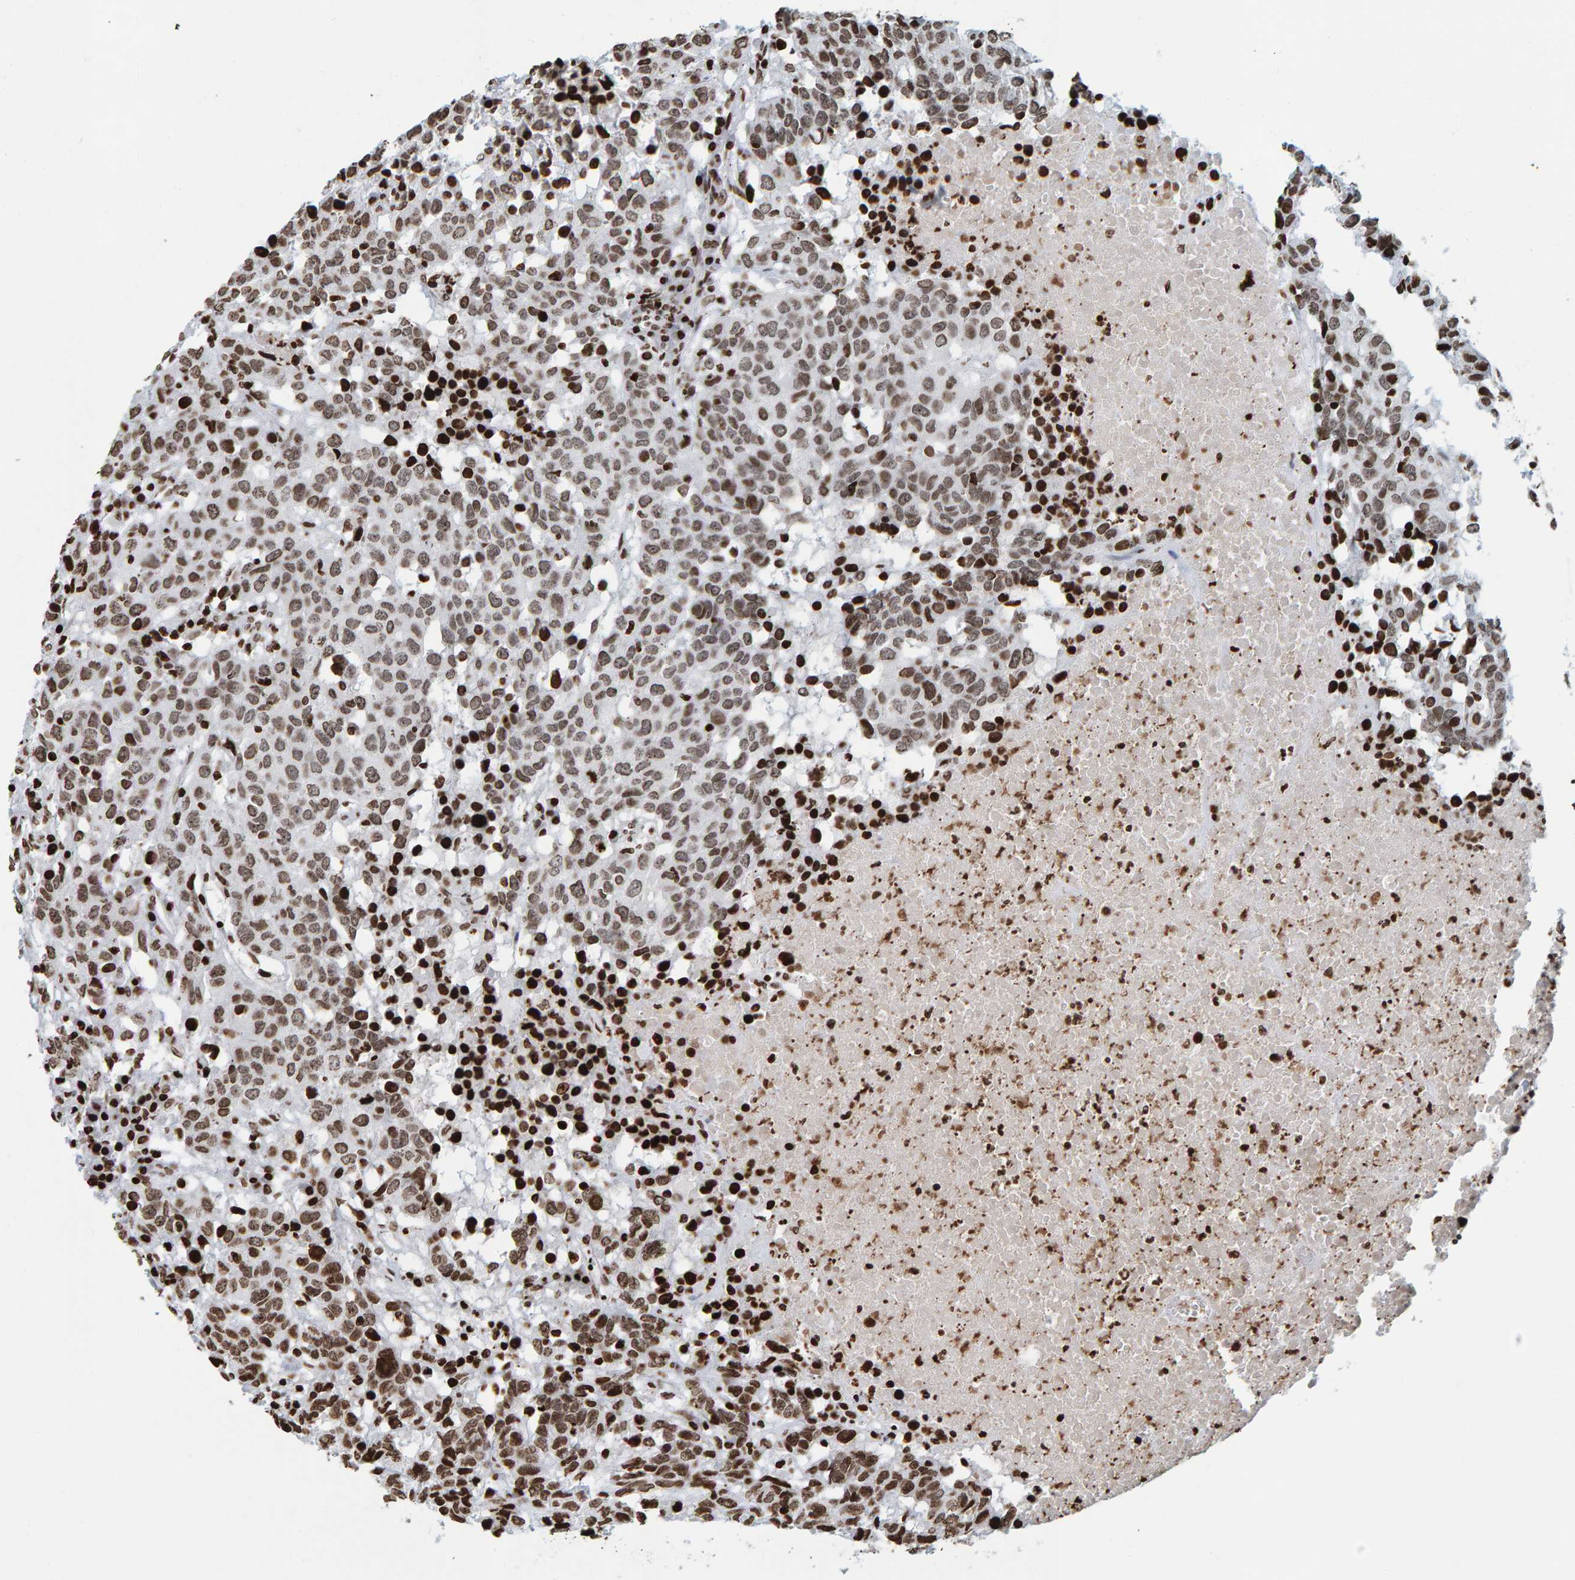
{"staining": {"intensity": "moderate", "quantity": ">75%", "location": "nuclear"}, "tissue": "head and neck cancer", "cell_type": "Tumor cells", "image_type": "cancer", "snomed": [{"axis": "morphology", "description": "Squamous cell carcinoma, NOS"}, {"axis": "topography", "description": "Head-Neck"}], "caption": "About >75% of tumor cells in head and neck squamous cell carcinoma display moderate nuclear protein staining as visualized by brown immunohistochemical staining.", "gene": "BRF2", "patient": {"sex": "male", "age": 66}}